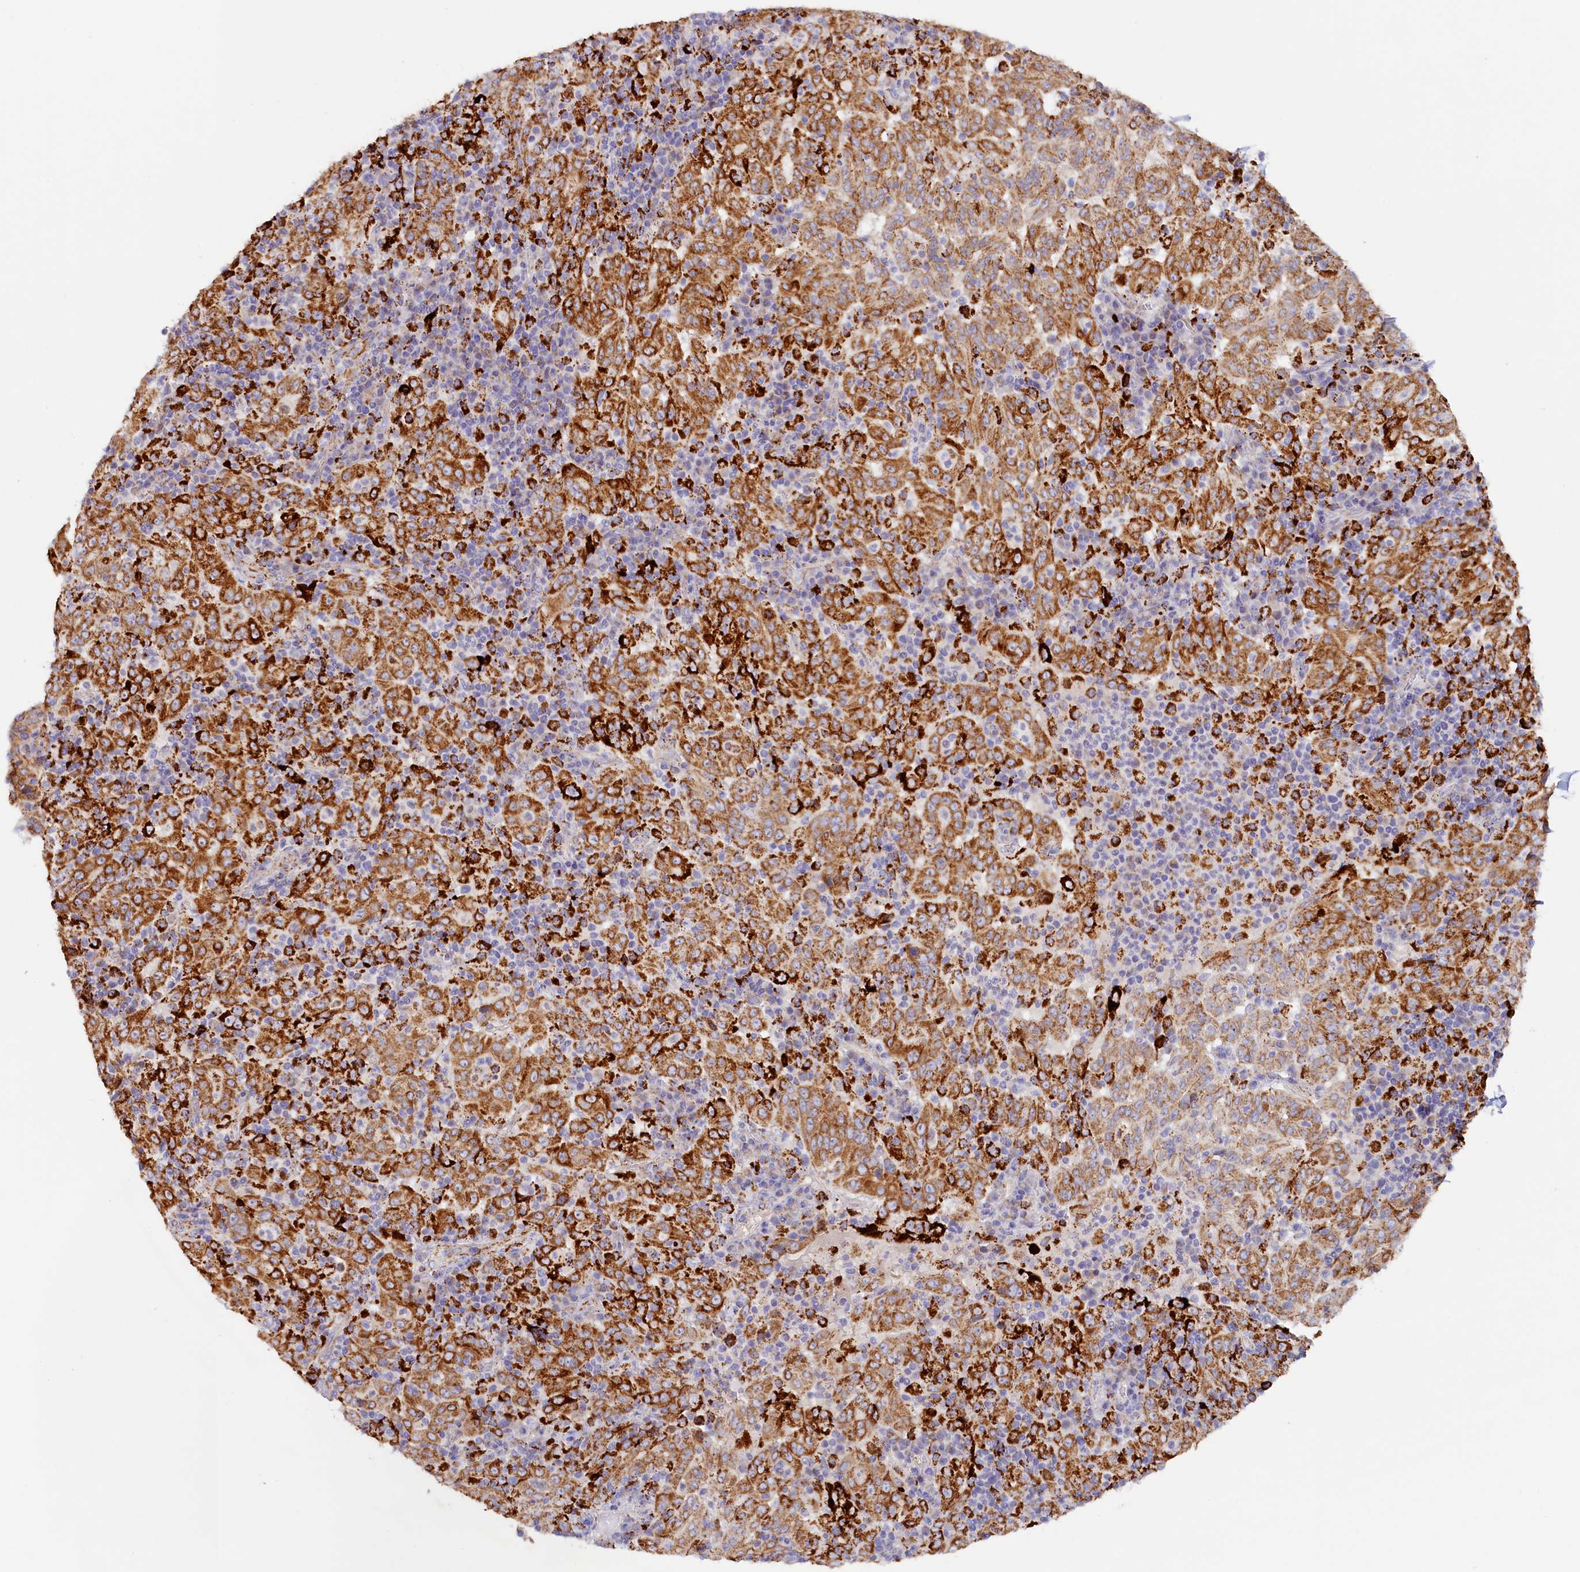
{"staining": {"intensity": "moderate", "quantity": ">75%", "location": "cytoplasmic/membranous"}, "tissue": "pancreatic cancer", "cell_type": "Tumor cells", "image_type": "cancer", "snomed": [{"axis": "morphology", "description": "Adenocarcinoma, NOS"}, {"axis": "topography", "description": "Pancreas"}], "caption": "This micrograph reveals IHC staining of human pancreatic cancer (adenocarcinoma), with medium moderate cytoplasmic/membranous staining in about >75% of tumor cells.", "gene": "AKTIP", "patient": {"sex": "male", "age": 63}}